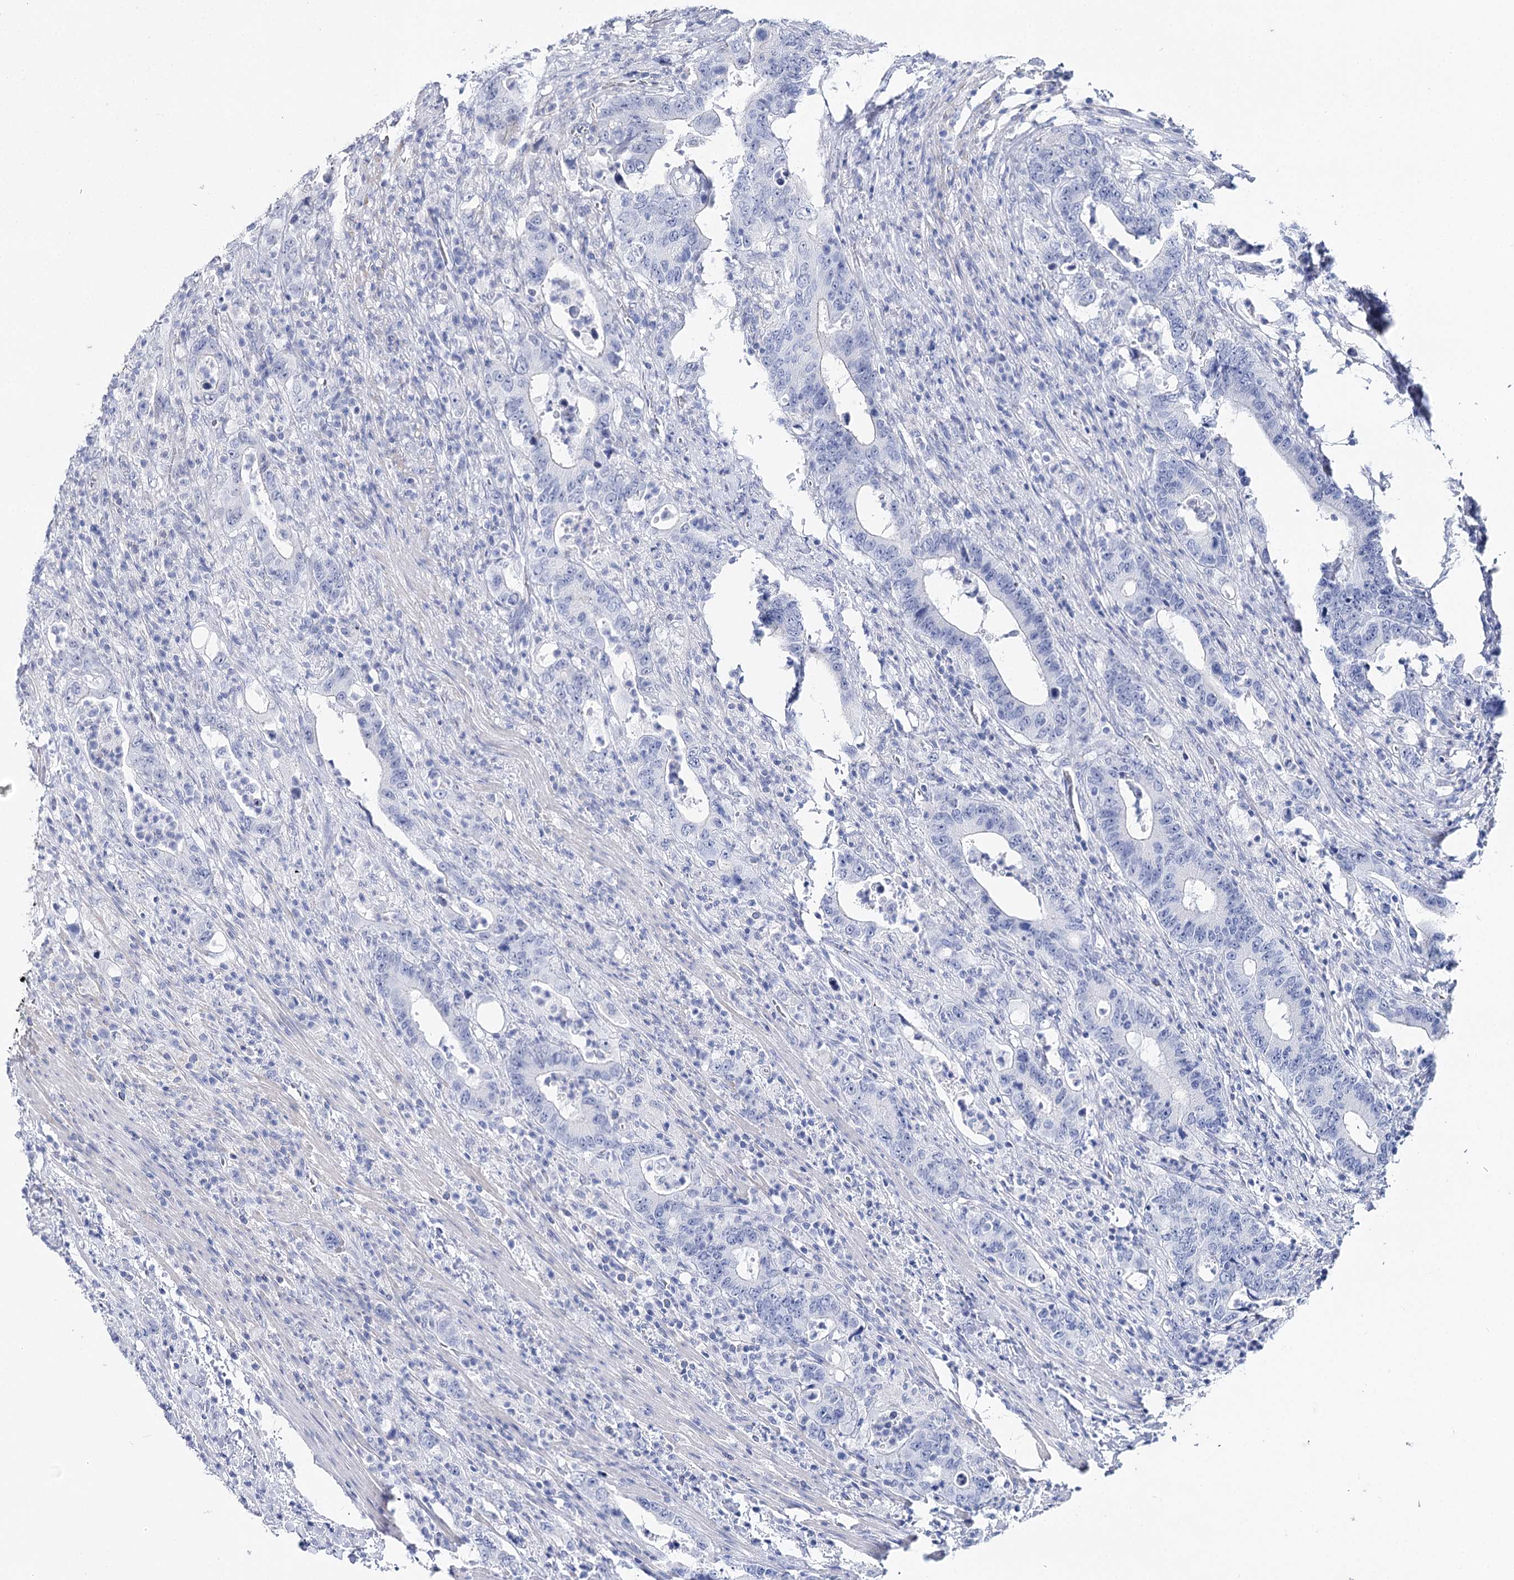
{"staining": {"intensity": "negative", "quantity": "none", "location": "none"}, "tissue": "colorectal cancer", "cell_type": "Tumor cells", "image_type": "cancer", "snomed": [{"axis": "morphology", "description": "Adenocarcinoma, NOS"}, {"axis": "topography", "description": "Colon"}], "caption": "This is an IHC image of colorectal cancer (adenocarcinoma). There is no positivity in tumor cells.", "gene": "AGXT2", "patient": {"sex": "female", "age": 75}}